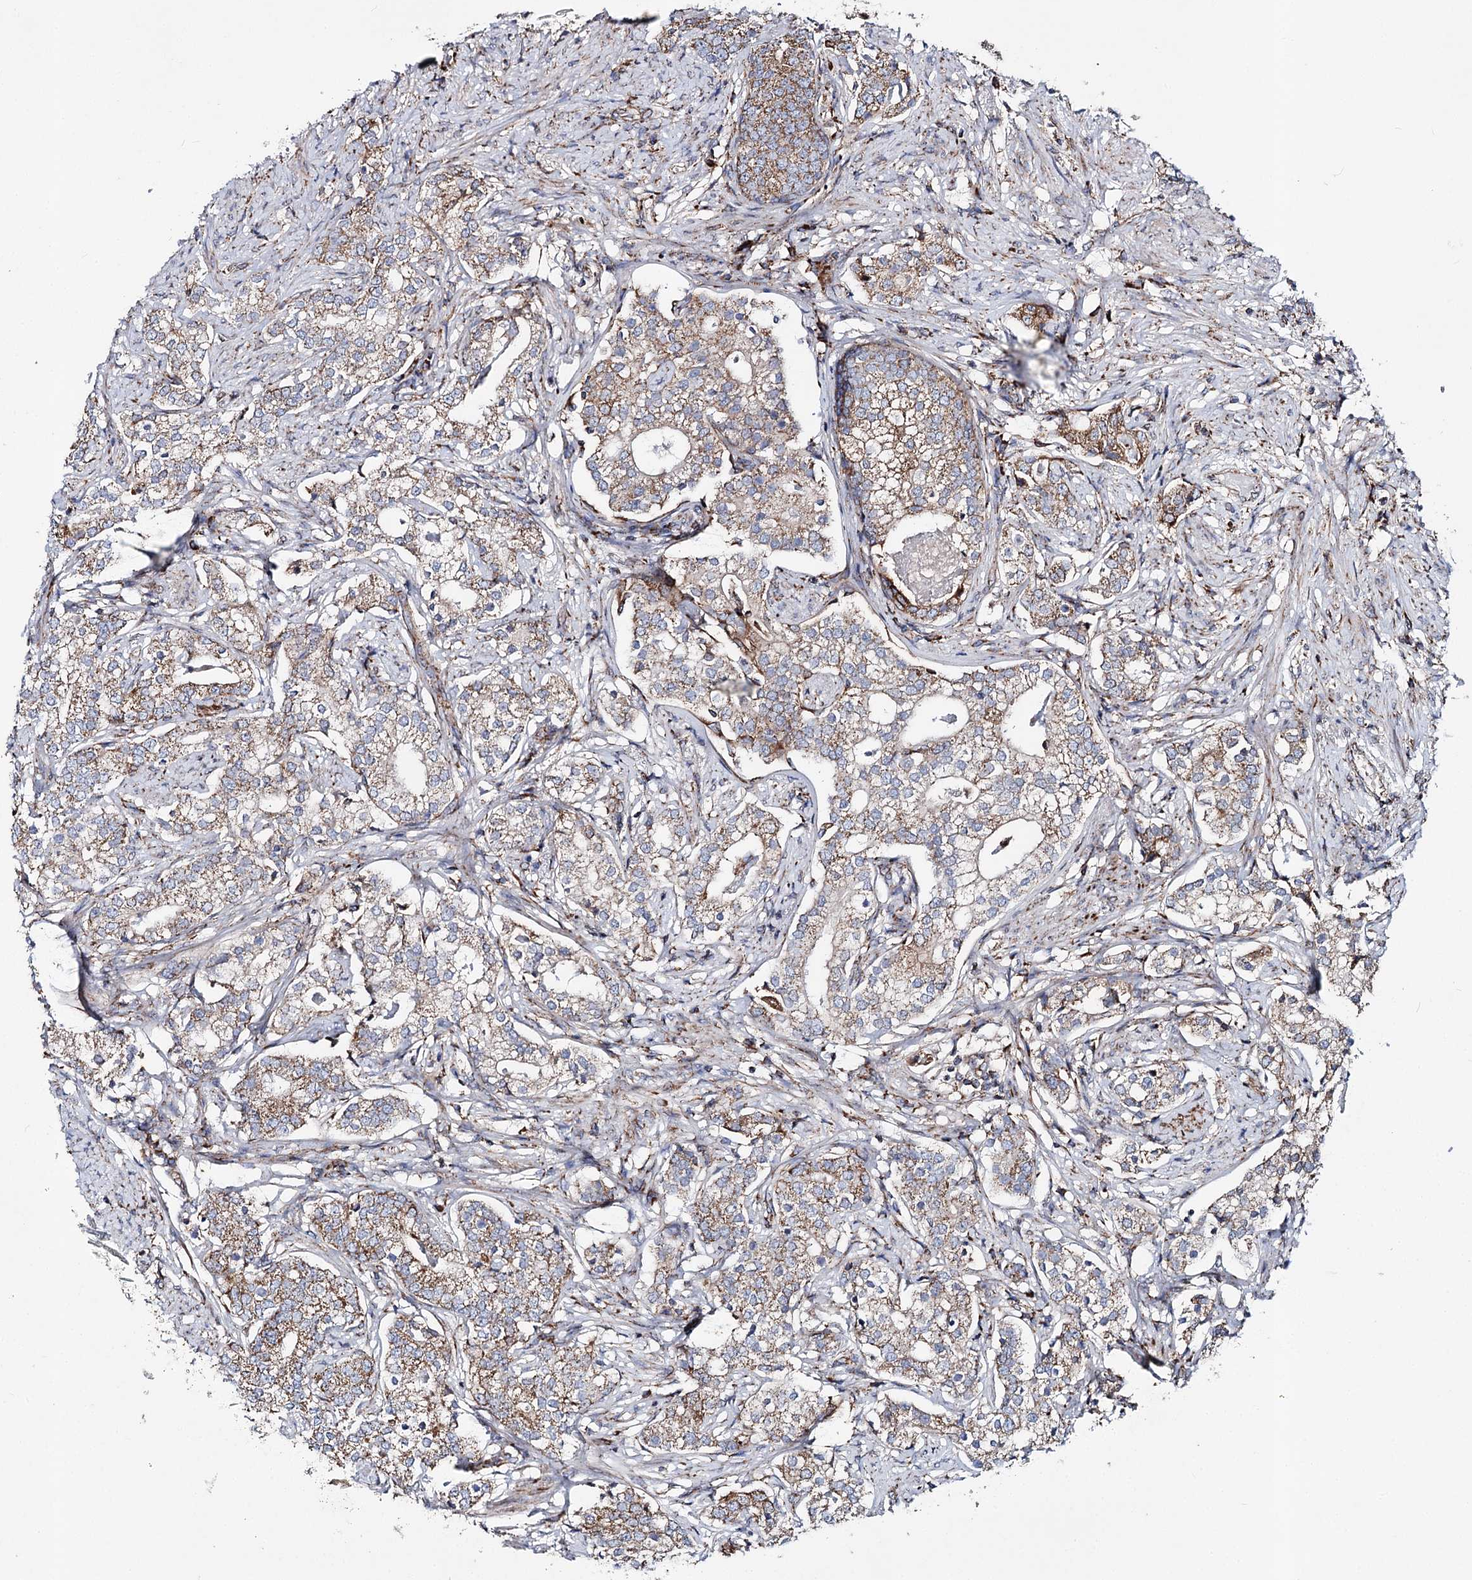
{"staining": {"intensity": "moderate", "quantity": ">75%", "location": "cytoplasmic/membranous"}, "tissue": "prostate cancer", "cell_type": "Tumor cells", "image_type": "cancer", "snomed": [{"axis": "morphology", "description": "Adenocarcinoma, High grade"}, {"axis": "topography", "description": "Prostate"}], "caption": "Approximately >75% of tumor cells in human prostate cancer (high-grade adenocarcinoma) reveal moderate cytoplasmic/membranous protein staining as visualized by brown immunohistochemical staining.", "gene": "MSANTD2", "patient": {"sex": "male", "age": 69}}